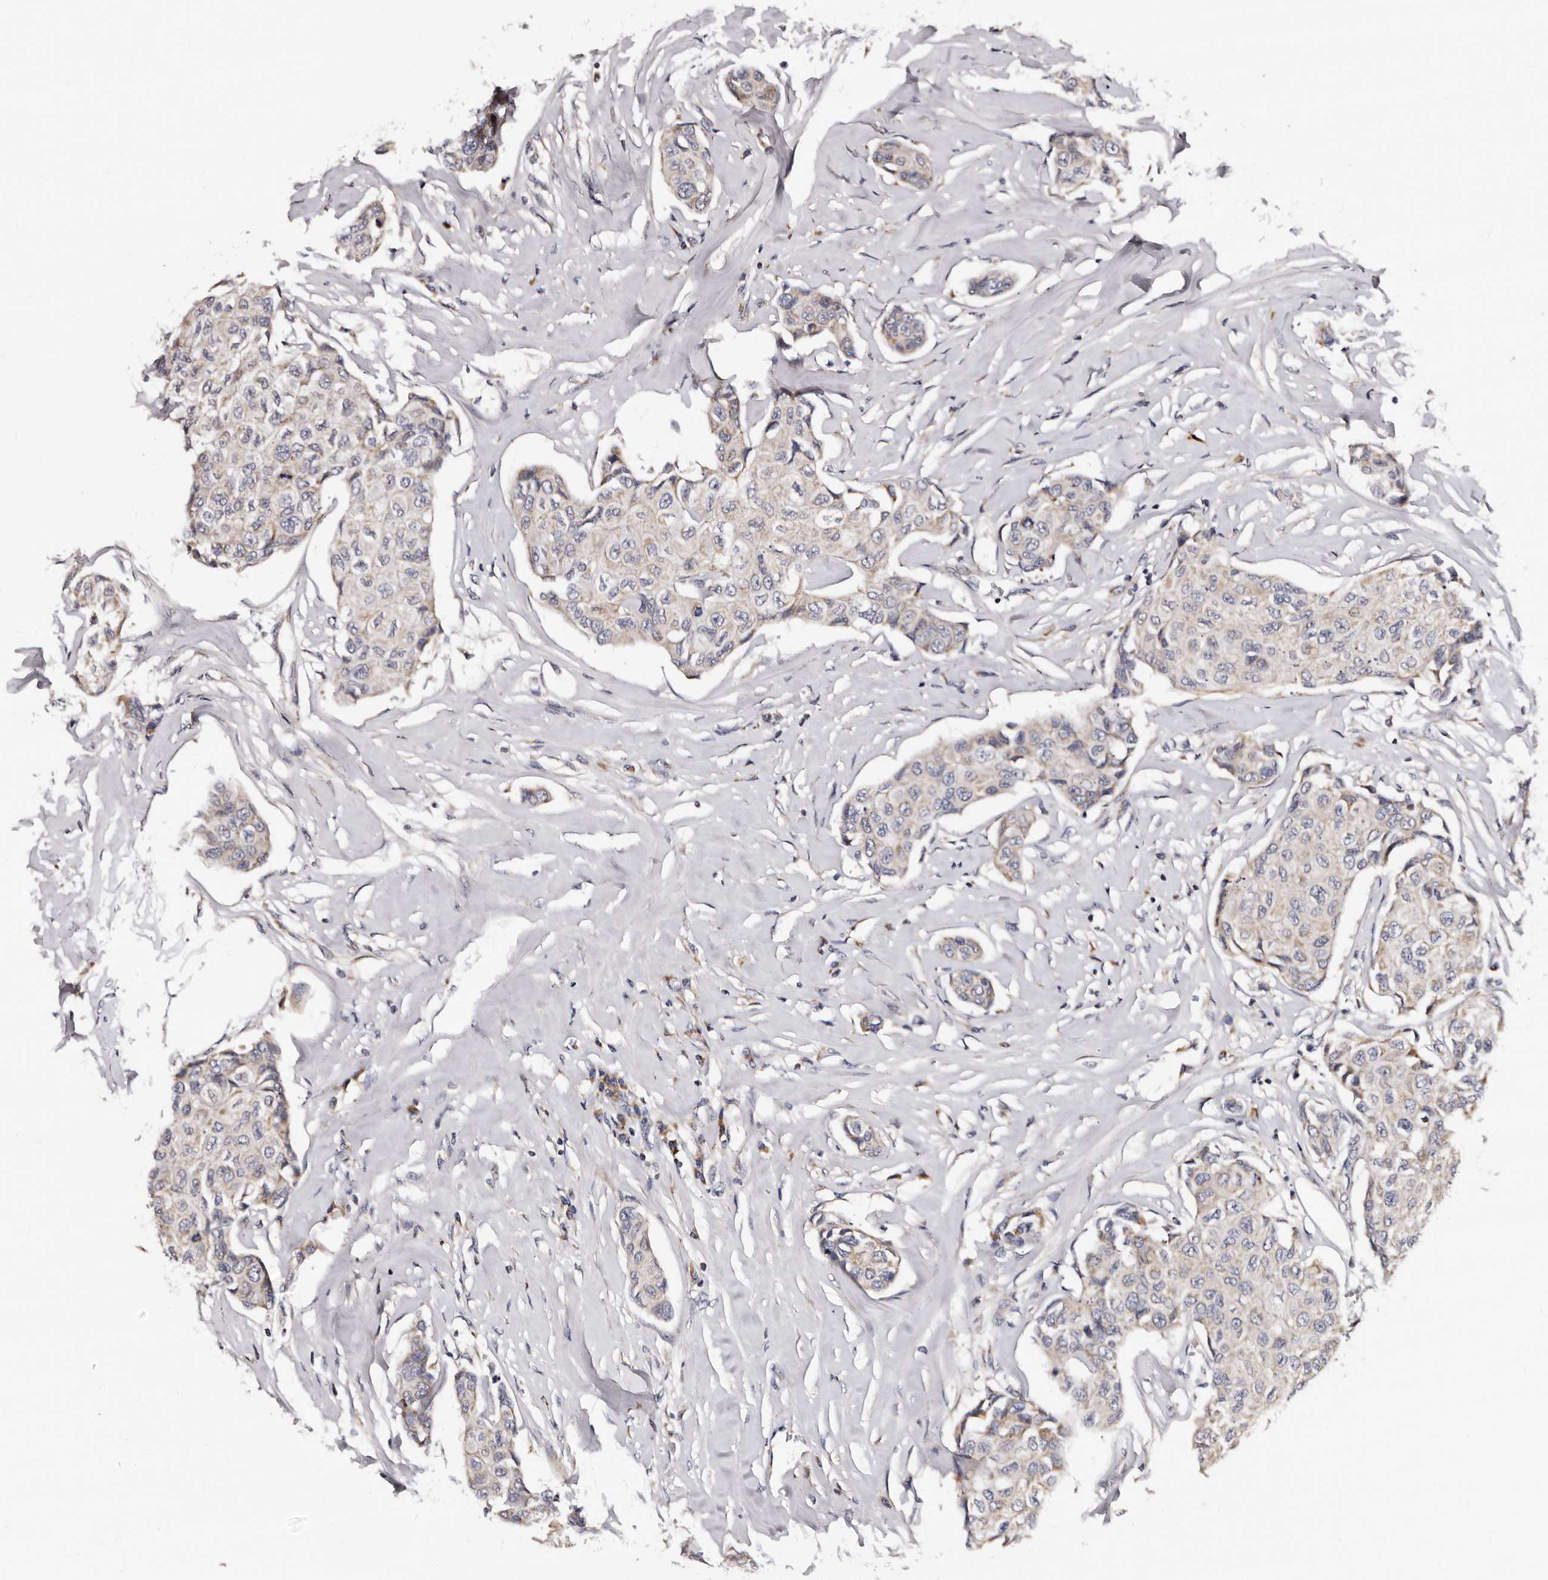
{"staining": {"intensity": "weak", "quantity": "<25%", "location": "cytoplasmic/membranous"}, "tissue": "breast cancer", "cell_type": "Tumor cells", "image_type": "cancer", "snomed": [{"axis": "morphology", "description": "Duct carcinoma"}, {"axis": "topography", "description": "Breast"}], "caption": "Immunohistochemistry (IHC) photomicrograph of human invasive ductal carcinoma (breast) stained for a protein (brown), which exhibits no staining in tumor cells.", "gene": "TAF4B", "patient": {"sex": "female", "age": 80}}